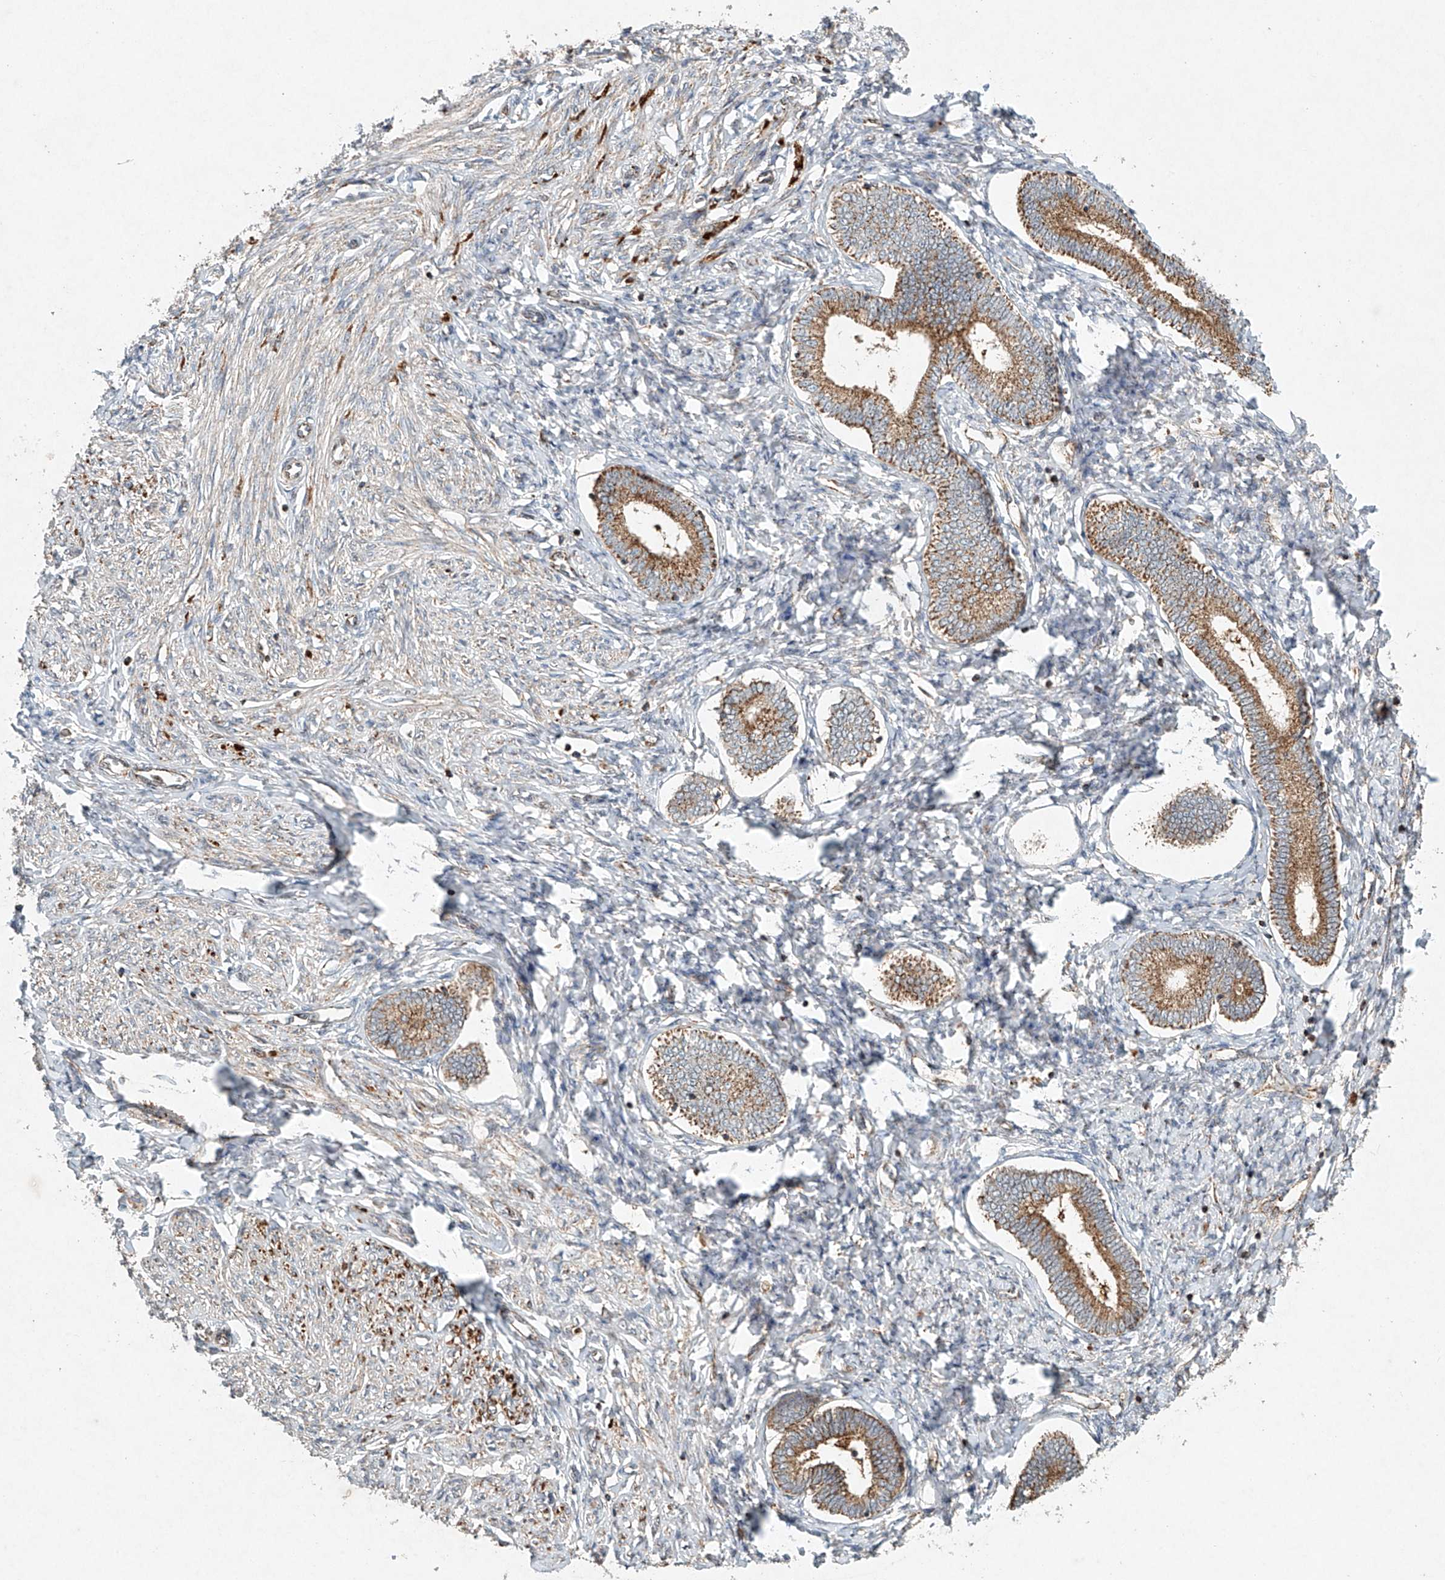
{"staining": {"intensity": "weak", "quantity": "<25%", "location": "cytoplasmic/membranous"}, "tissue": "endometrium", "cell_type": "Cells in endometrial stroma", "image_type": "normal", "snomed": [{"axis": "morphology", "description": "Normal tissue, NOS"}, {"axis": "topography", "description": "Endometrium"}], "caption": "Human endometrium stained for a protein using immunohistochemistry (IHC) shows no positivity in cells in endometrial stroma.", "gene": "DCAF11", "patient": {"sex": "female", "age": 72}}